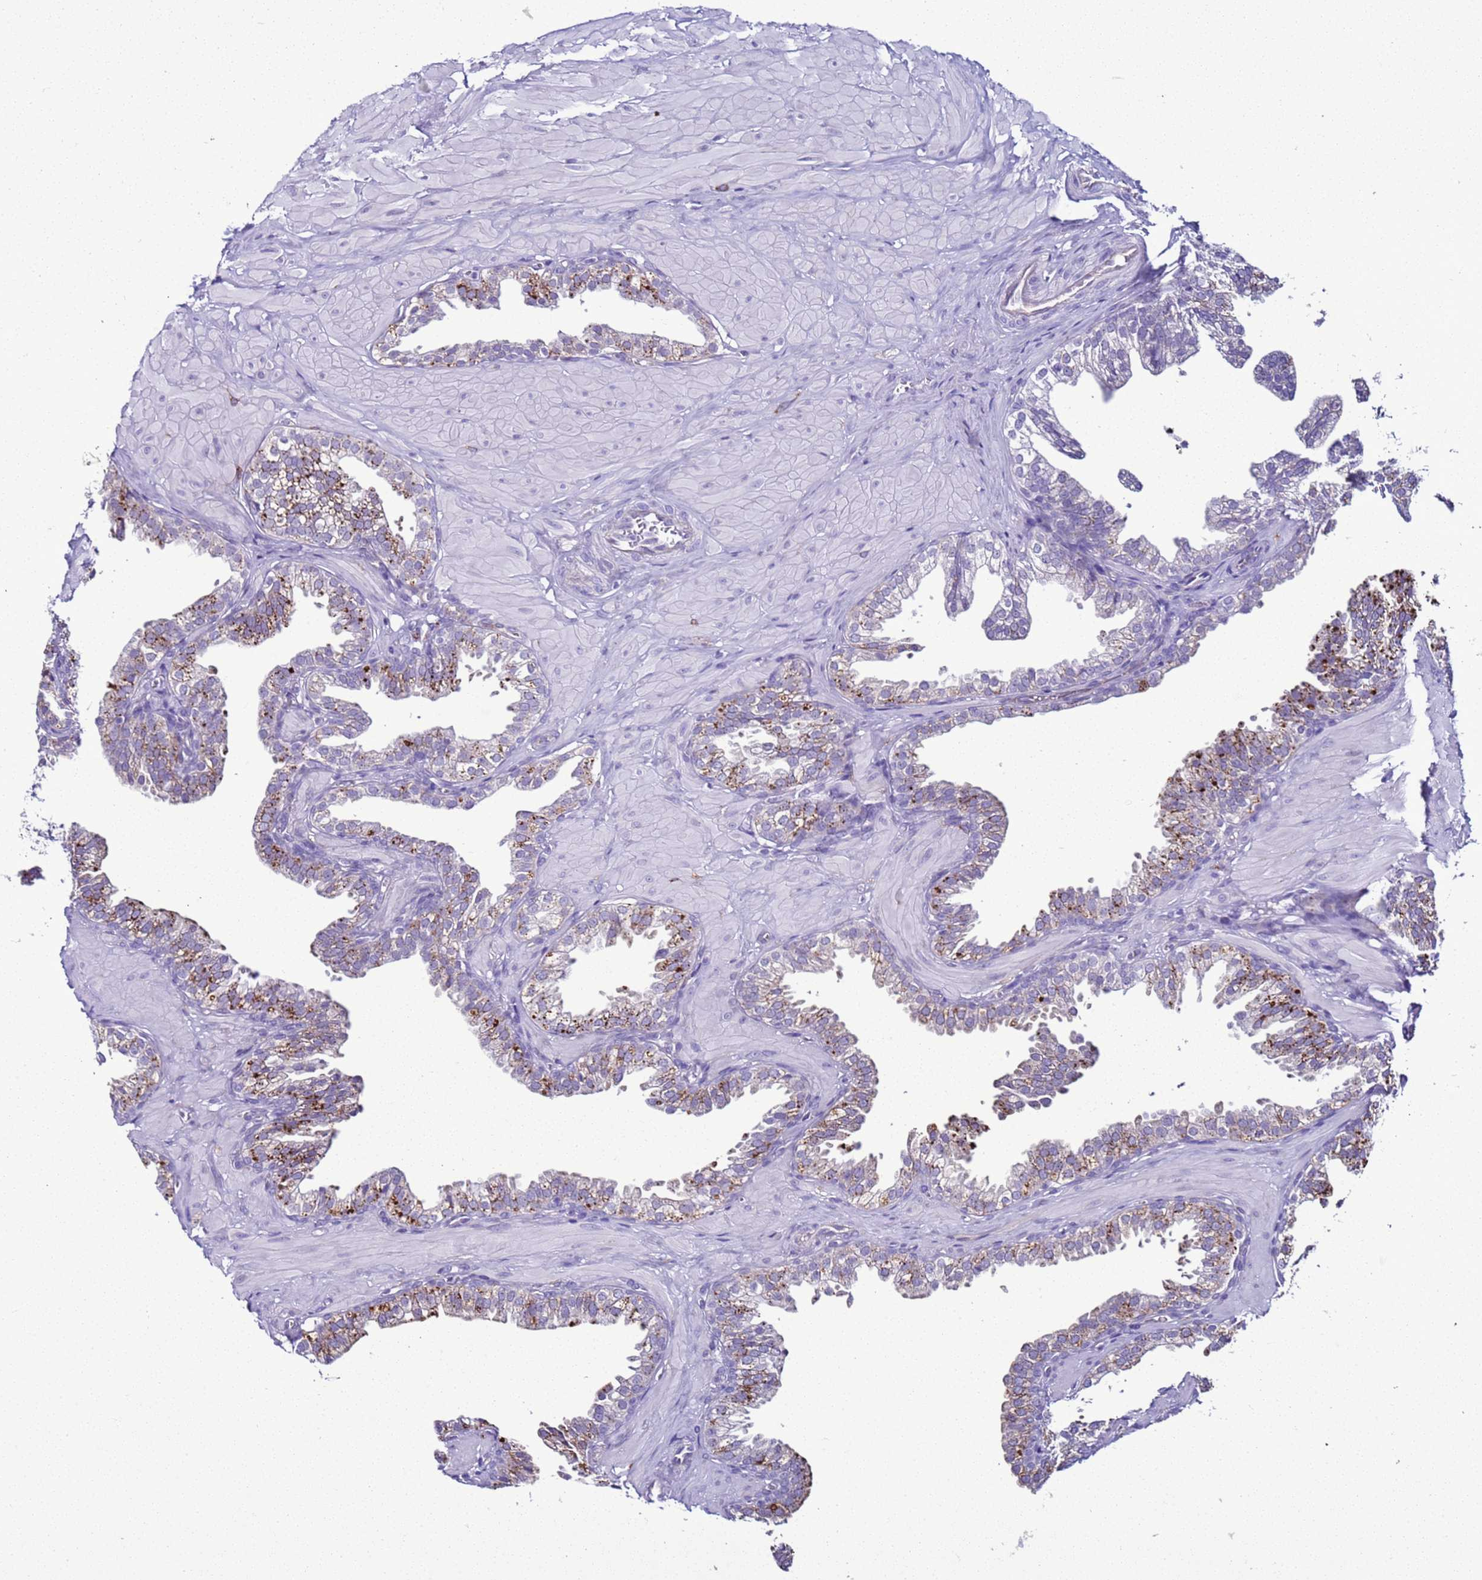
{"staining": {"intensity": "strong", "quantity": "25%-75%", "location": "cytoplasmic/membranous"}, "tissue": "prostate", "cell_type": "Glandular cells", "image_type": "normal", "snomed": [{"axis": "morphology", "description": "Normal tissue, NOS"}, {"axis": "topography", "description": "Prostate"}, {"axis": "topography", "description": "Peripheral nerve tissue"}], "caption": "Immunohistochemistry histopathology image of unremarkable prostate: human prostate stained using IHC reveals high levels of strong protein expression localized specifically in the cytoplasmic/membranous of glandular cells, appearing as a cytoplasmic/membranous brown color.", "gene": "LRRC10B", "patient": {"sex": "male", "age": 55}}